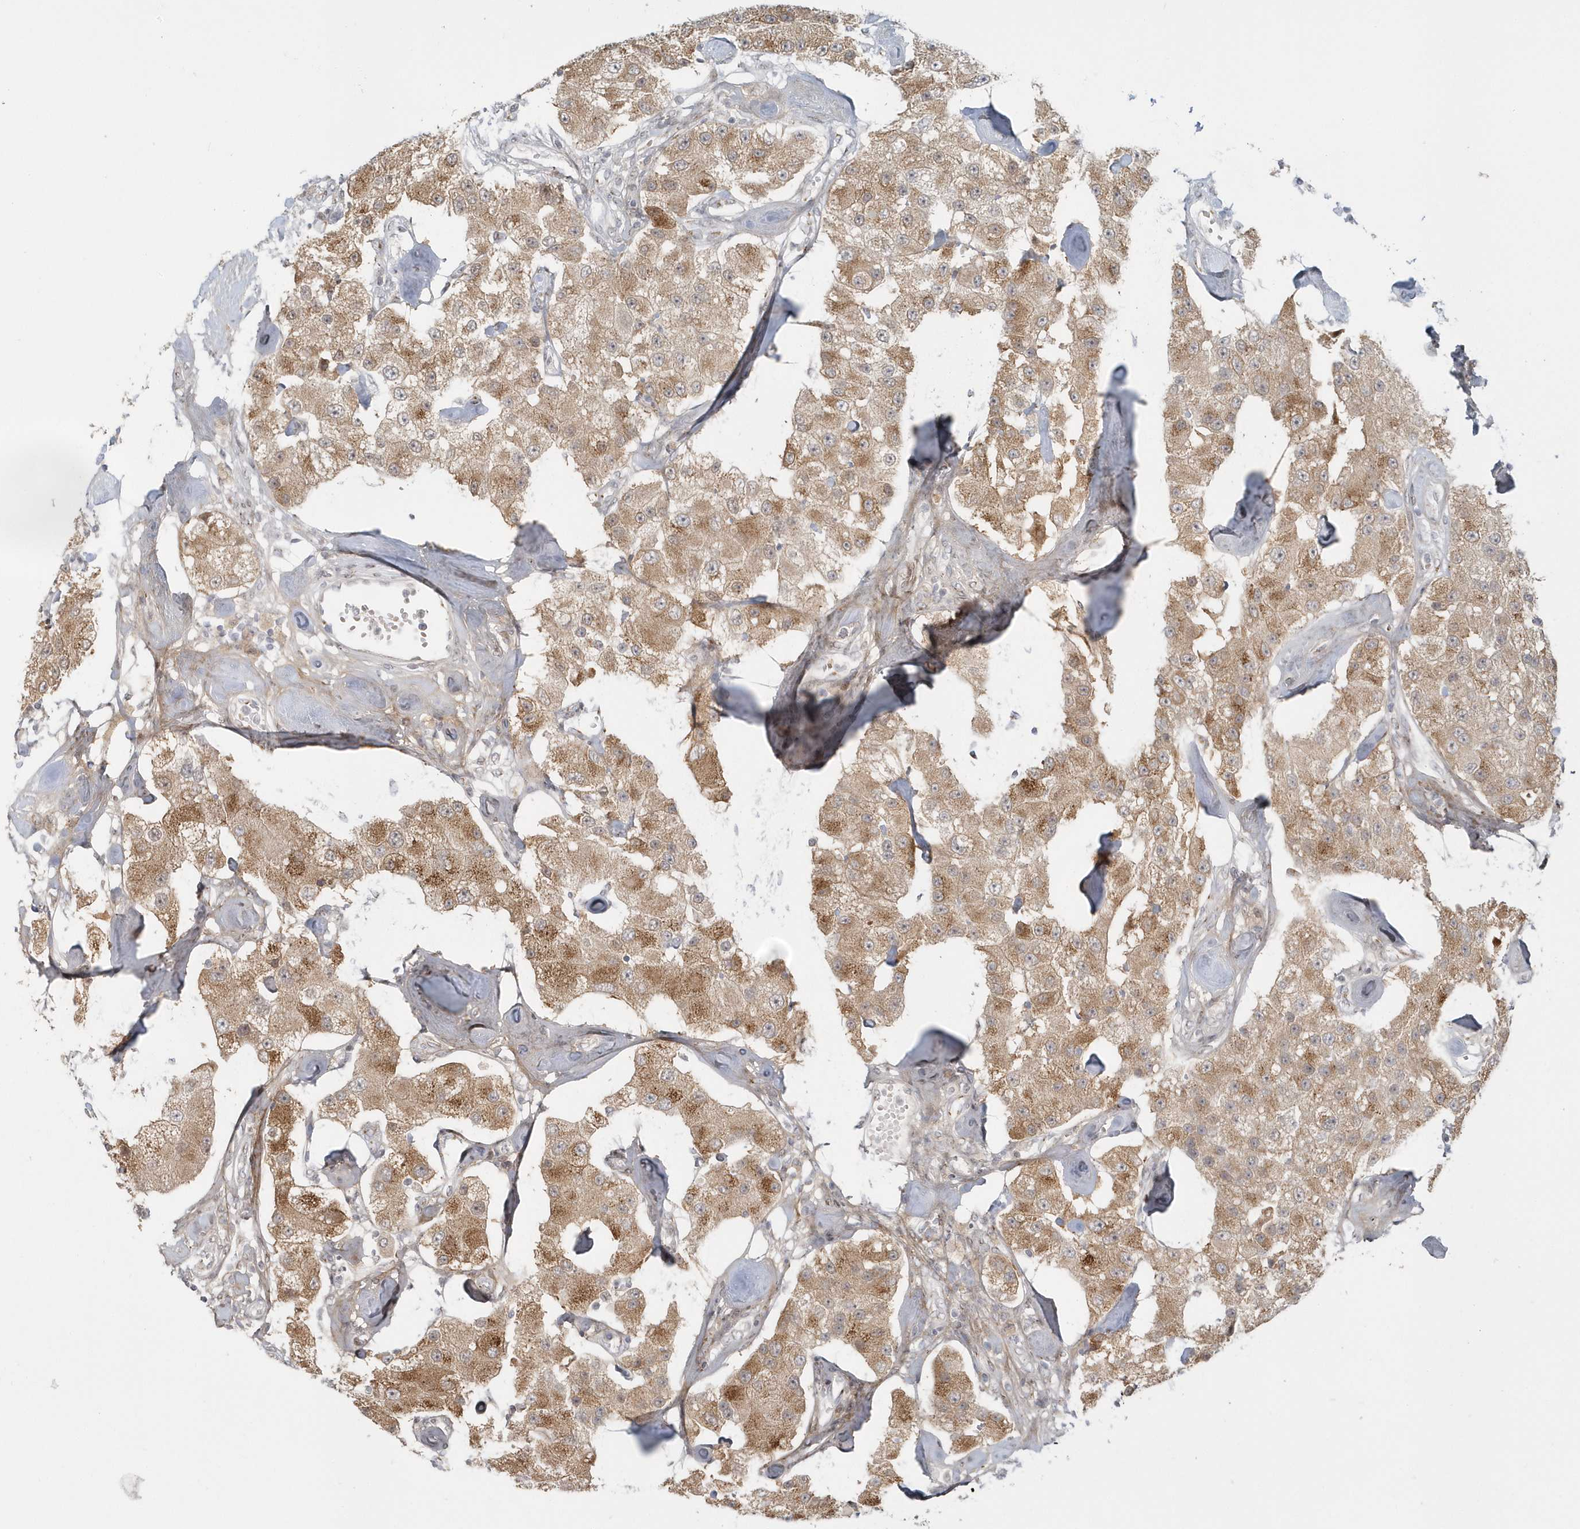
{"staining": {"intensity": "moderate", "quantity": ">75%", "location": "cytoplasmic/membranous"}, "tissue": "carcinoid", "cell_type": "Tumor cells", "image_type": "cancer", "snomed": [{"axis": "morphology", "description": "Carcinoid, malignant, NOS"}, {"axis": "topography", "description": "Pancreas"}], "caption": "An immunohistochemistry (IHC) image of tumor tissue is shown. Protein staining in brown highlights moderate cytoplasmic/membranous positivity in carcinoid (malignant) within tumor cells.", "gene": "DHFR", "patient": {"sex": "male", "age": 41}}